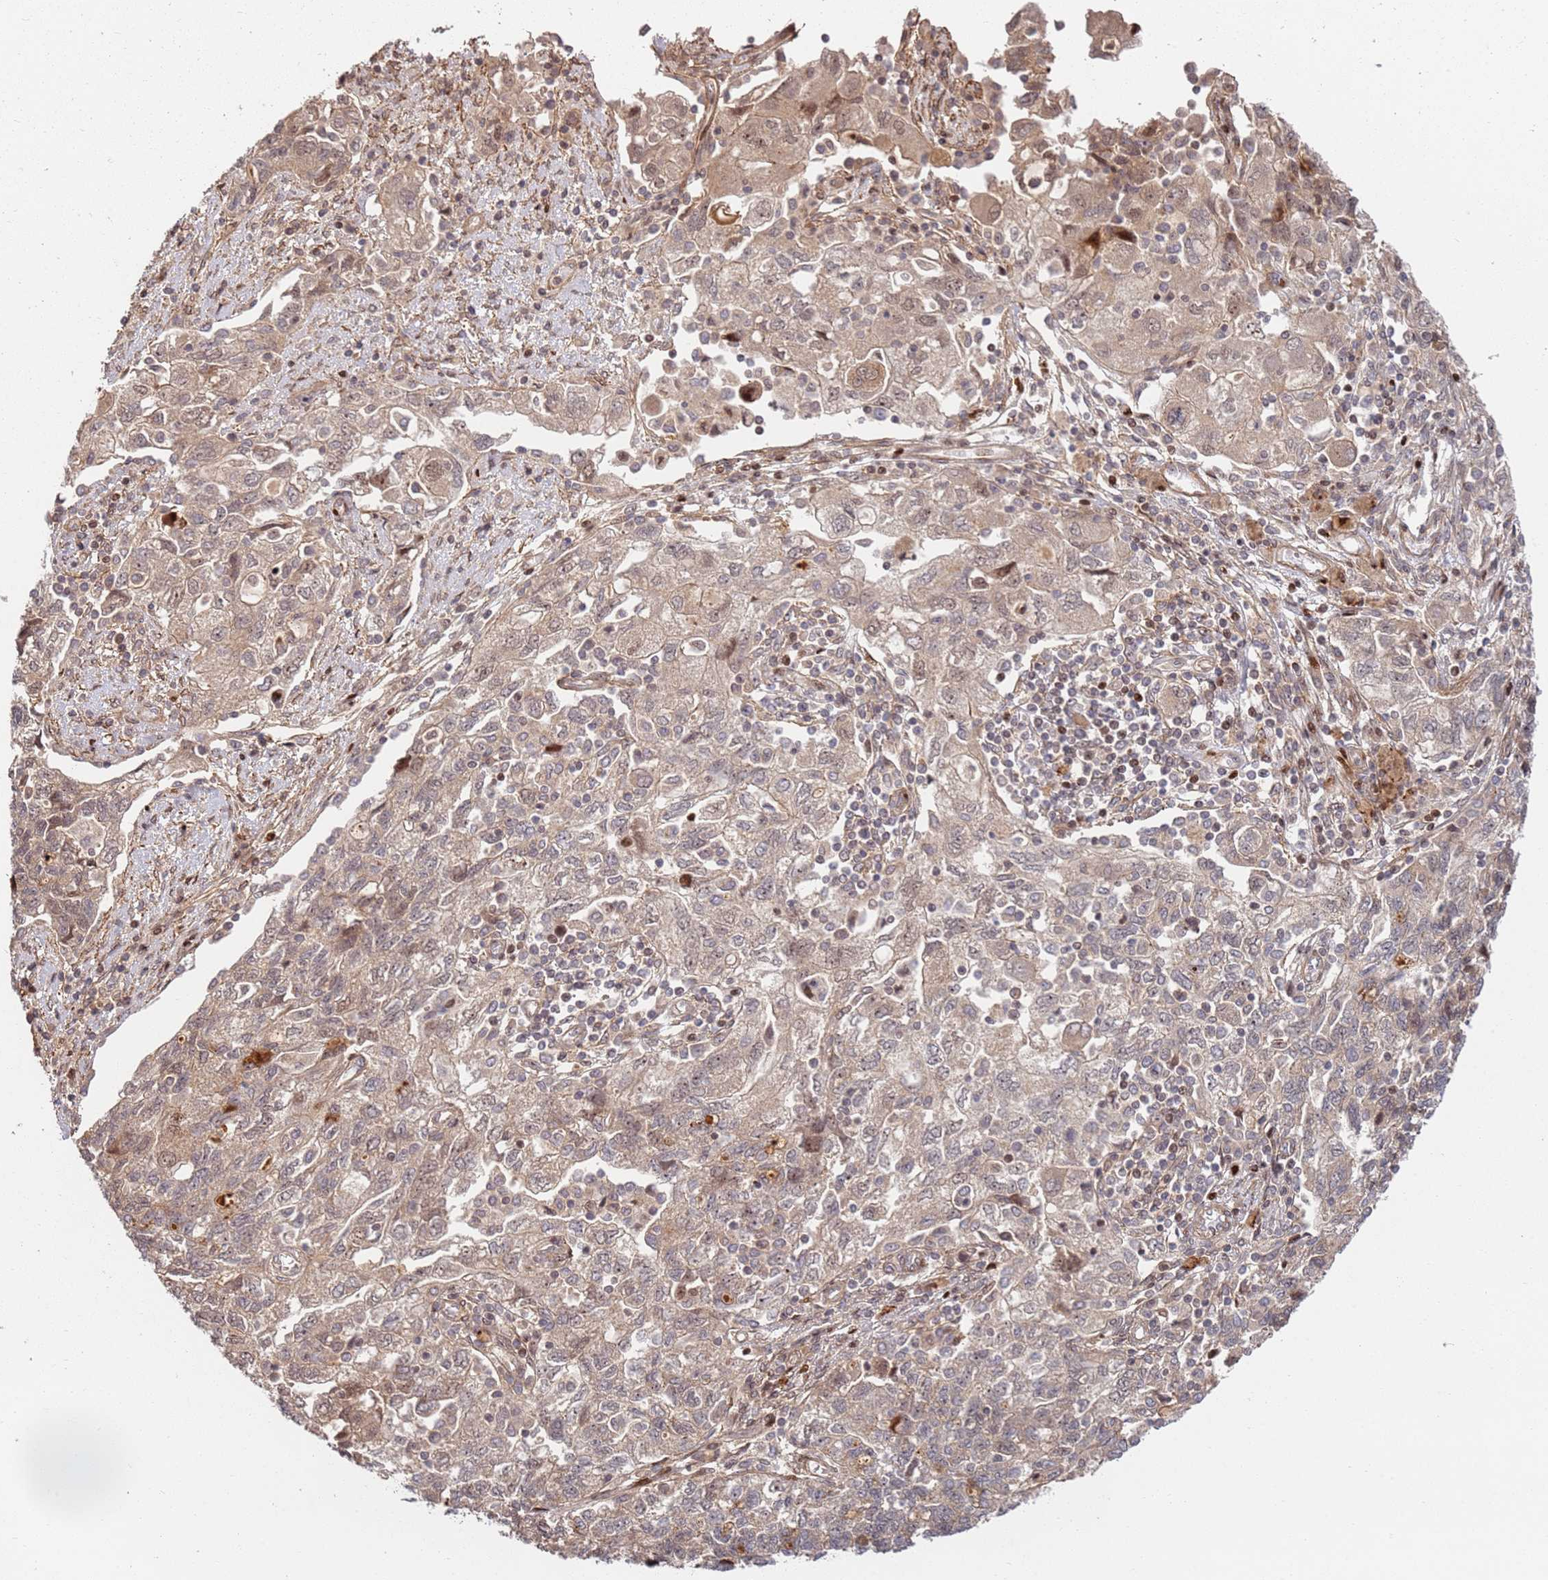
{"staining": {"intensity": "weak", "quantity": ">75%", "location": "cytoplasmic/membranous,nuclear"}, "tissue": "ovarian cancer", "cell_type": "Tumor cells", "image_type": "cancer", "snomed": [{"axis": "morphology", "description": "Carcinoma, NOS"}, {"axis": "morphology", "description": "Cystadenocarcinoma, serous, NOS"}, {"axis": "topography", "description": "Ovary"}], "caption": "Protein staining exhibits weak cytoplasmic/membranous and nuclear positivity in about >75% of tumor cells in ovarian cancer (serous cystadenocarcinoma).", "gene": "TMEM233", "patient": {"sex": "female", "age": 69}}